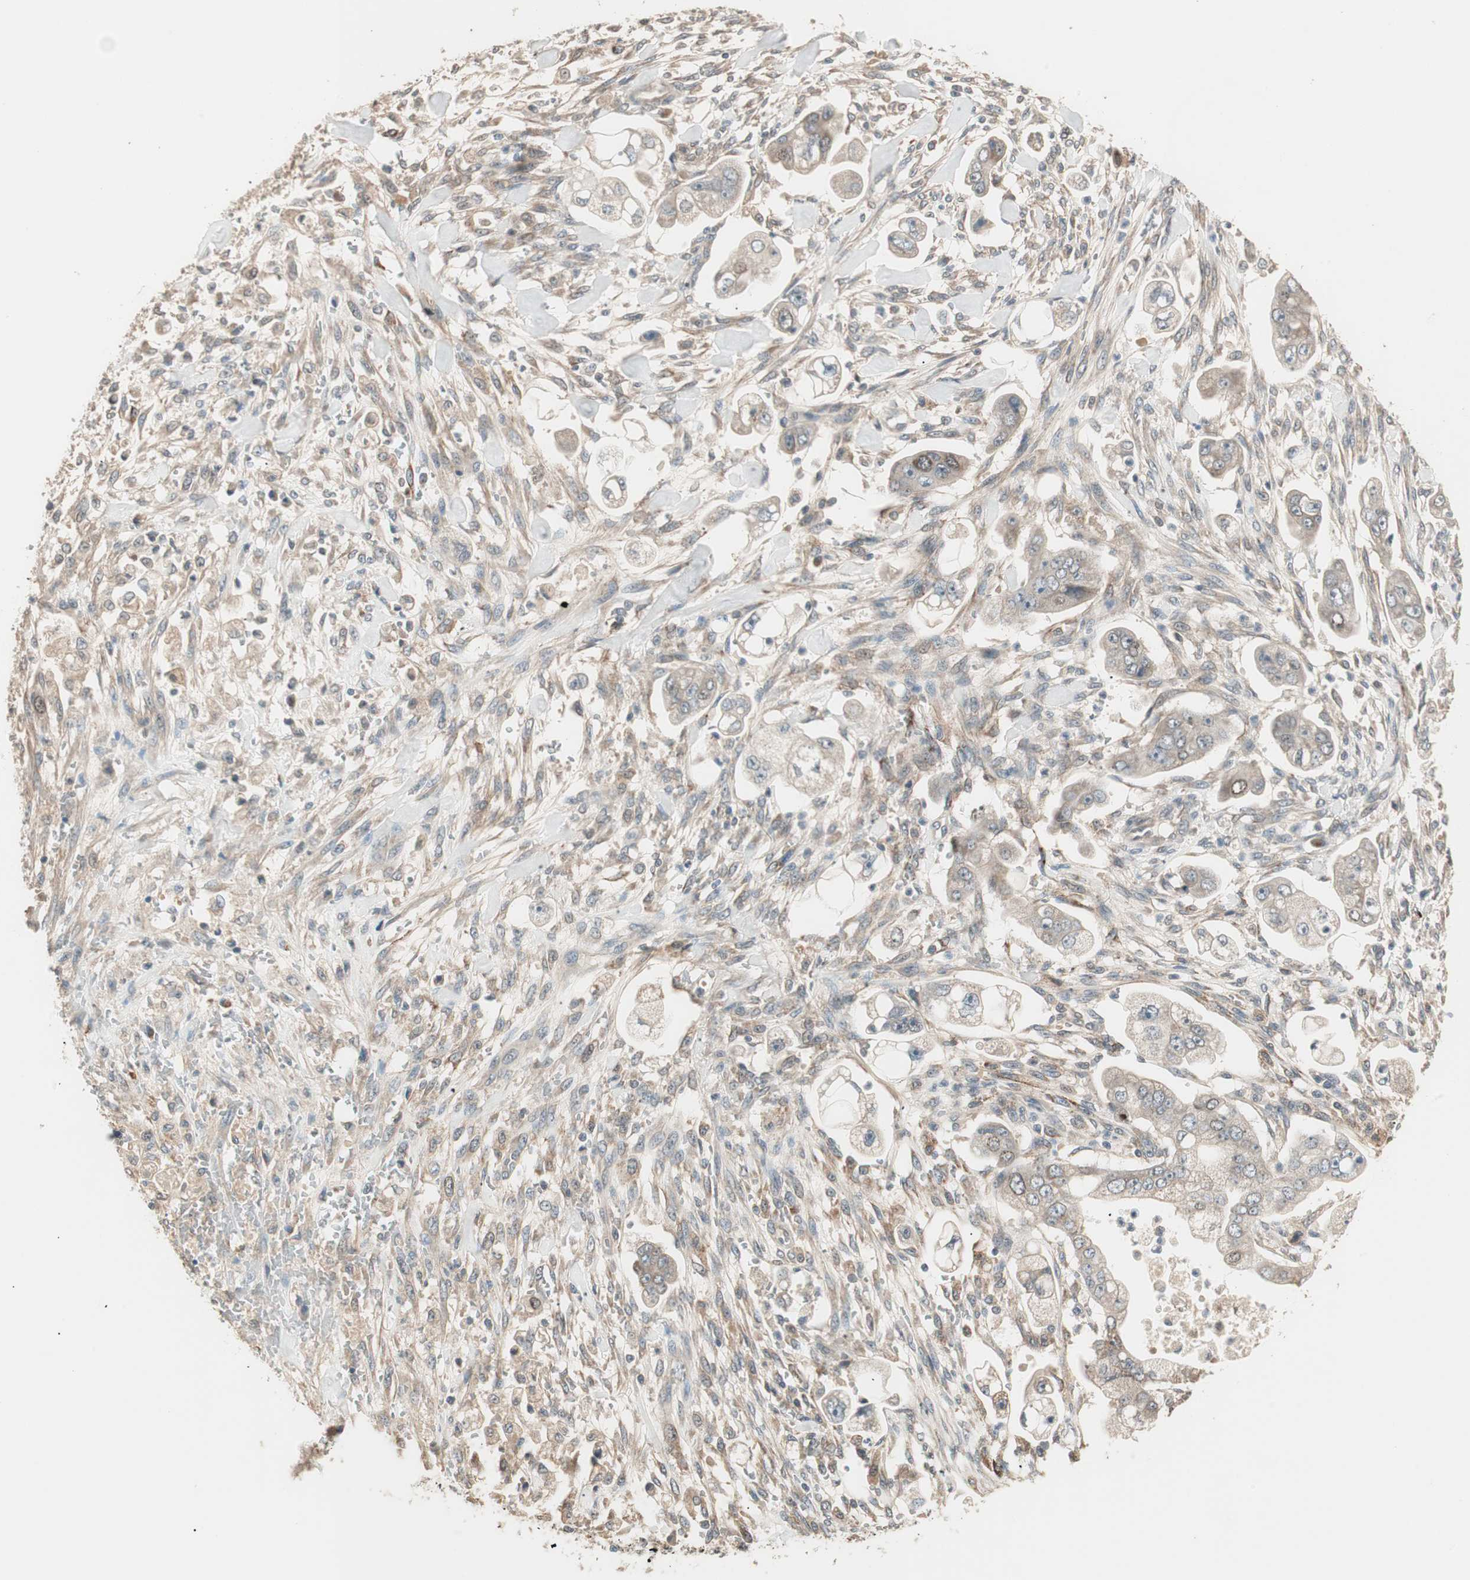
{"staining": {"intensity": "weak", "quantity": ">75%", "location": "cytoplasmic/membranous"}, "tissue": "stomach cancer", "cell_type": "Tumor cells", "image_type": "cancer", "snomed": [{"axis": "morphology", "description": "Adenocarcinoma, NOS"}, {"axis": "topography", "description": "Stomach"}], "caption": "Protein expression analysis of stomach cancer demonstrates weak cytoplasmic/membranous positivity in approximately >75% of tumor cells.", "gene": "NFRKB", "patient": {"sex": "male", "age": 62}}